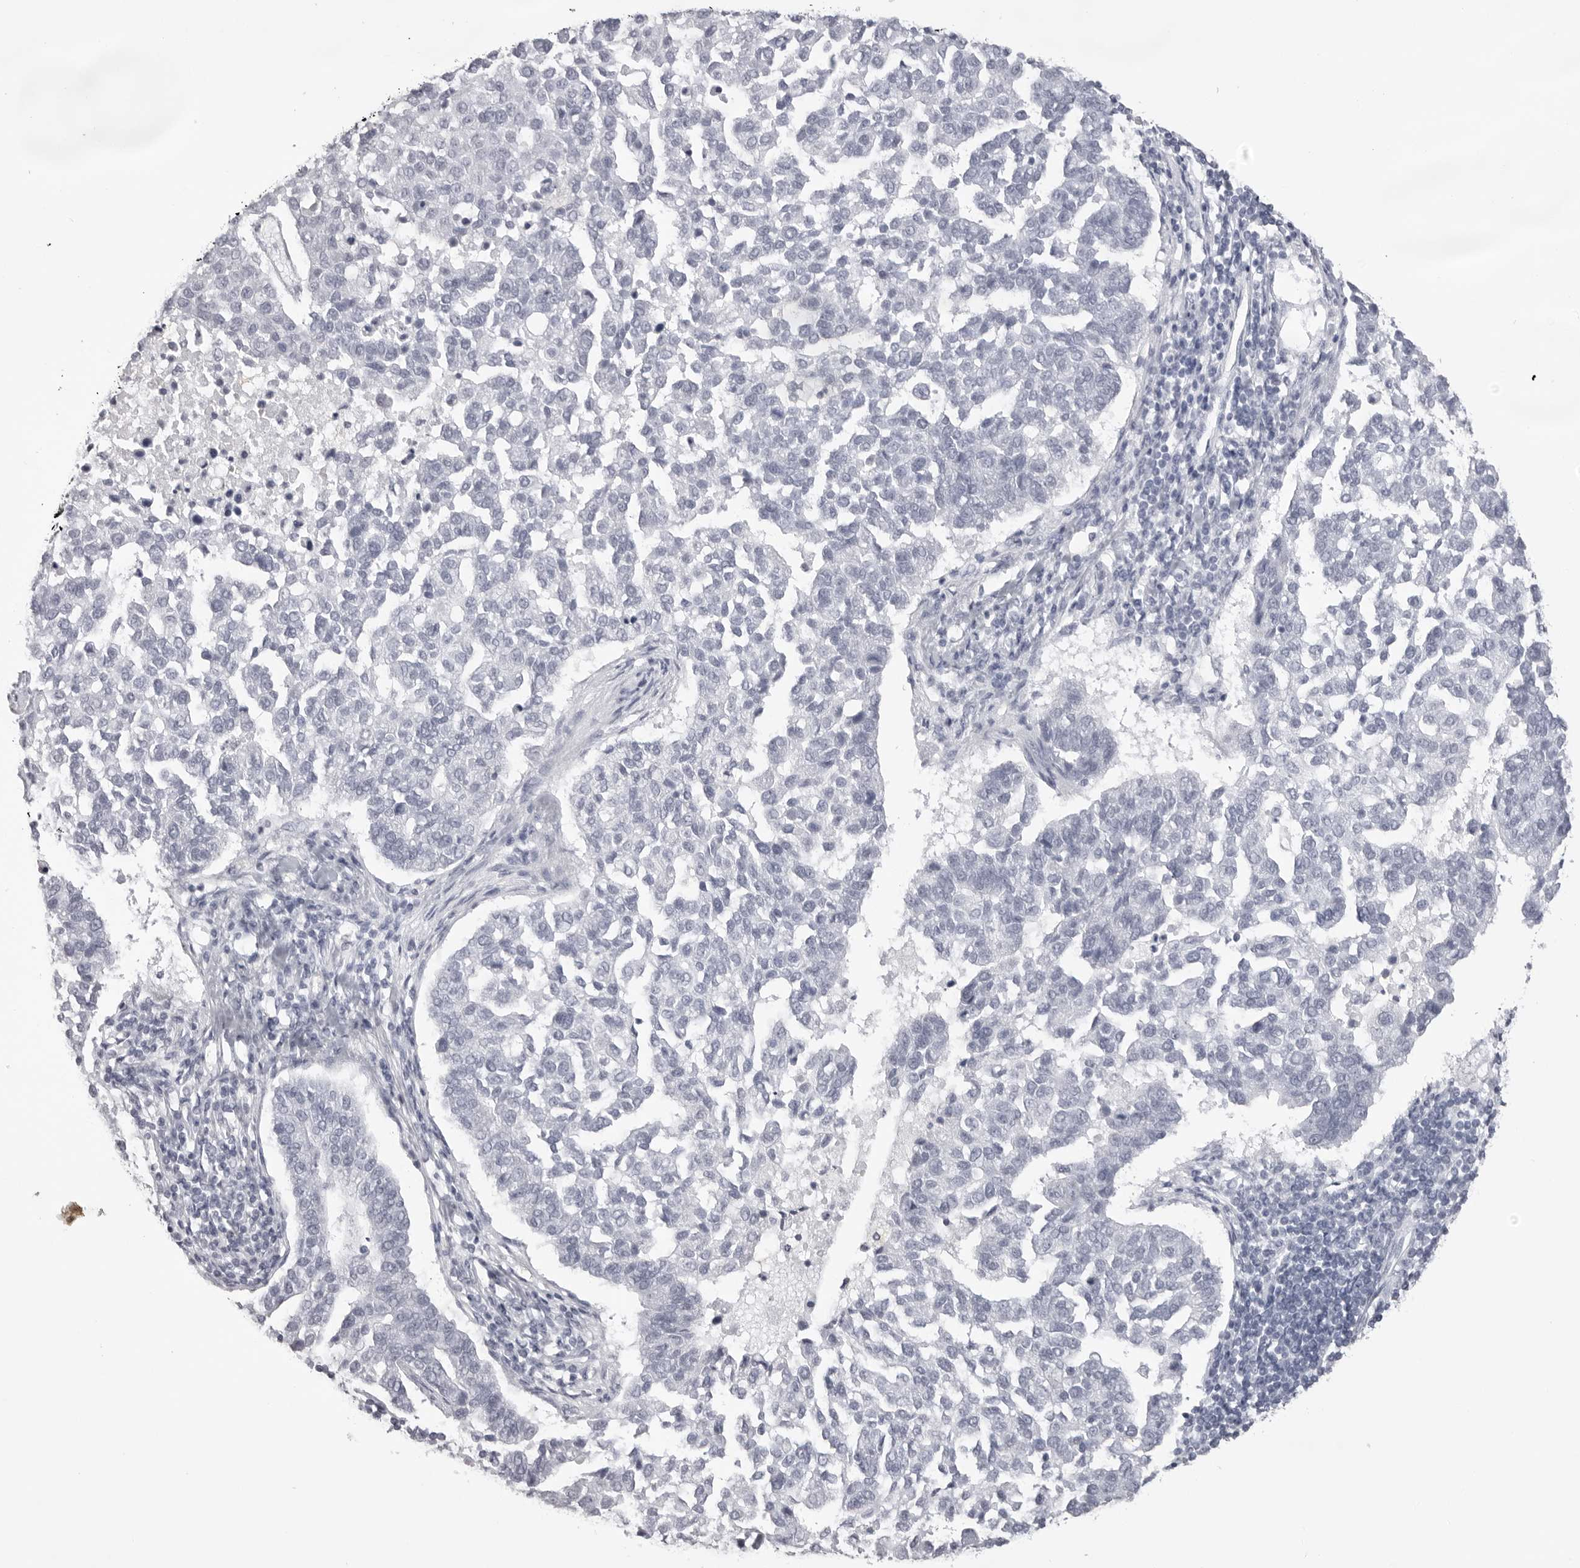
{"staining": {"intensity": "negative", "quantity": "none", "location": "none"}, "tissue": "pancreatic cancer", "cell_type": "Tumor cells", "image_type": "cancer", "snomed": [{"axis": "morphology", "description": "Adenocarcinoma, NOS"}, {"axis": "topography", "description": "Pancreas"}], "caption": "The photomicrograph exhibits no significant staining in tumor cells of pancreatic cancer.", "gene": "CST1", "patient": {"sex": "female", "age": 61}}